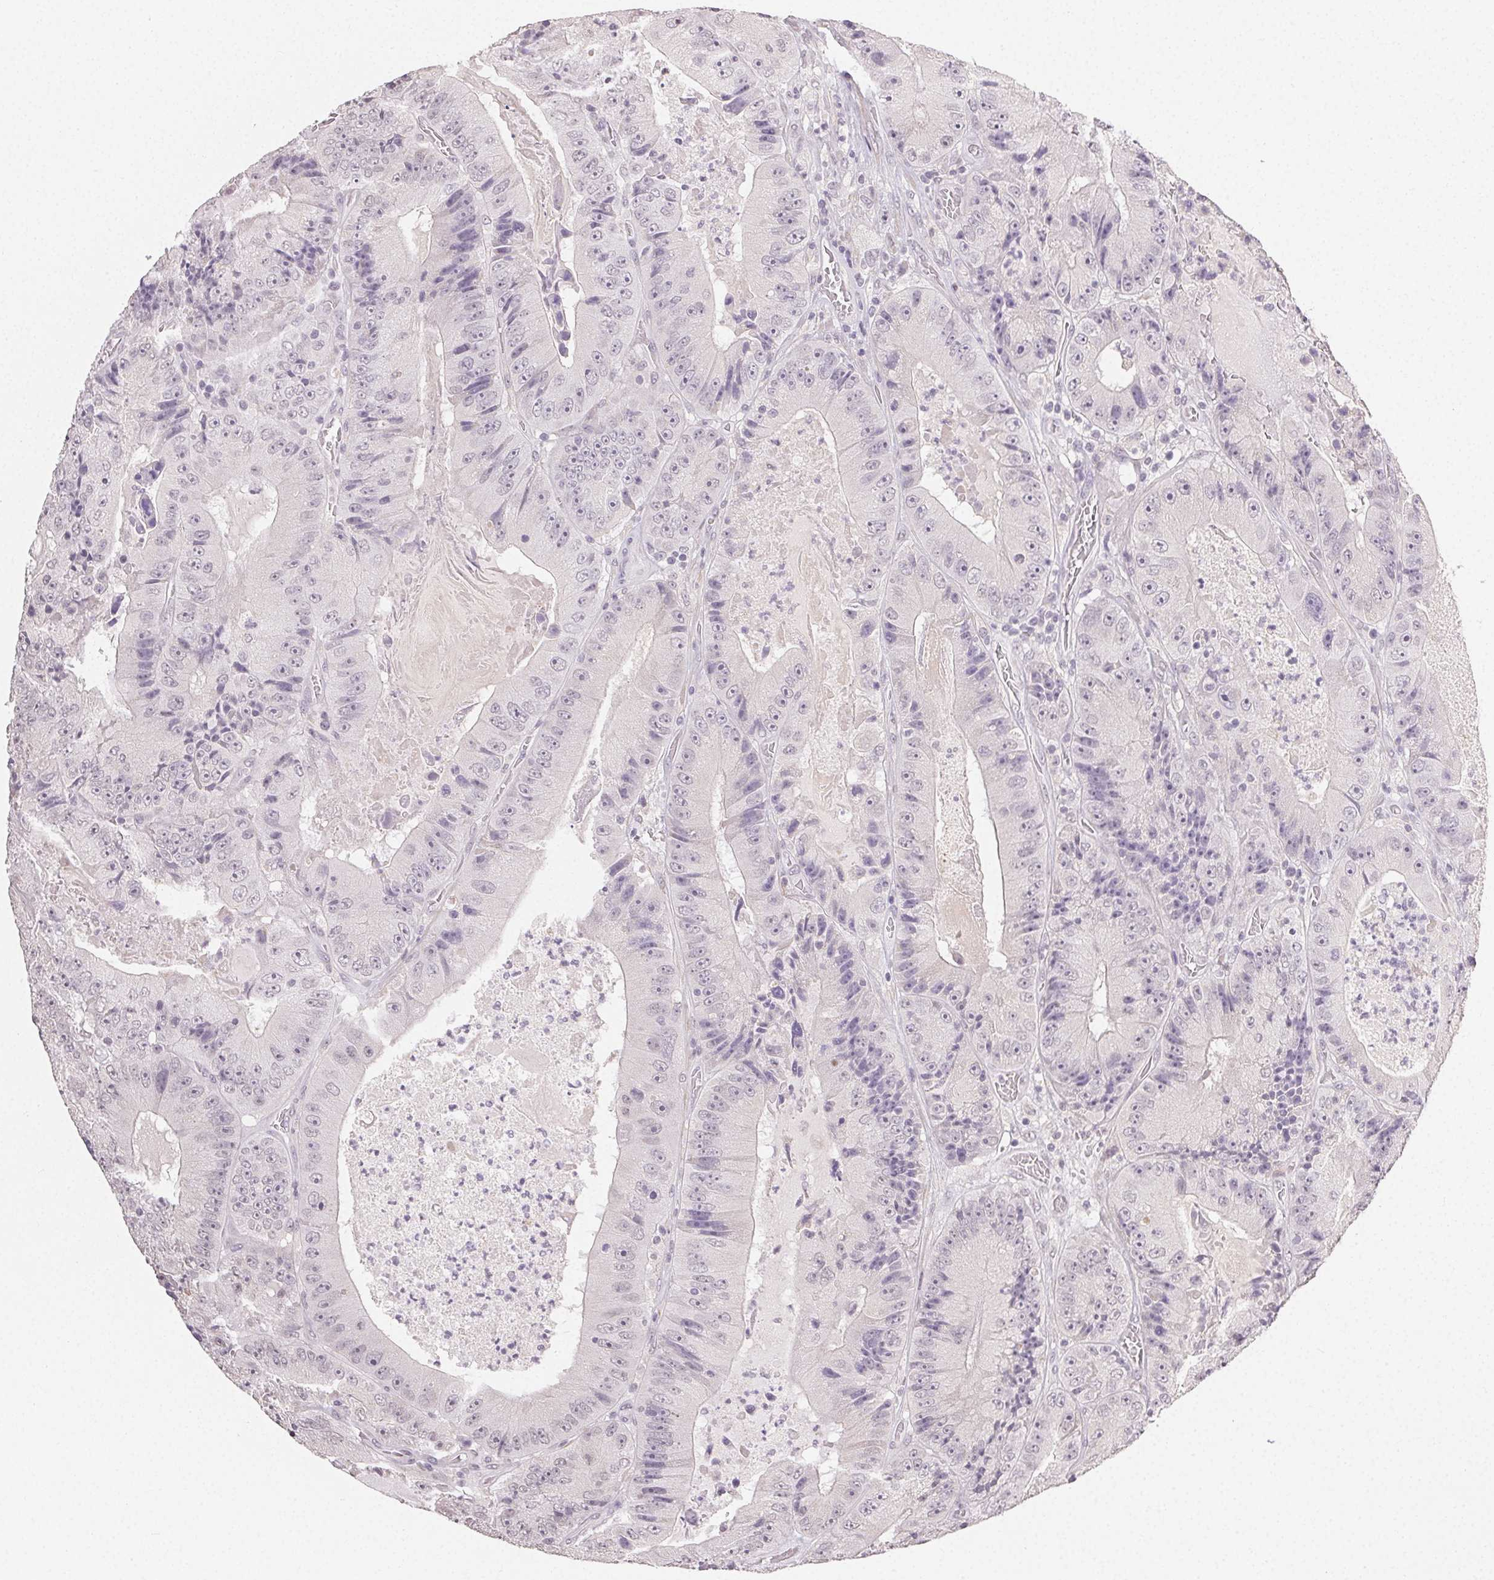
{"staining": {"intensity": "negative", "quantity": "none", "location": "none"}, "tissue": "colorectal cancer", "cell_type": "Tumor cells", "image_type": "cancer", "snomed": [{"axis": "morphology", "description": "Adenocarcinoma, NOS"}, {"axis": "topography", "description": "Colon"}], "caption": "Immunohistochemistry photomicrograph of neoplastic tissue: colorectal cancer stained with DAB (3,3'-diaminobenzidine) reveals no significant protein expression in tumor cells.", "gene": "TMEM174", "patient": {"sex": "female", "age": 86}}